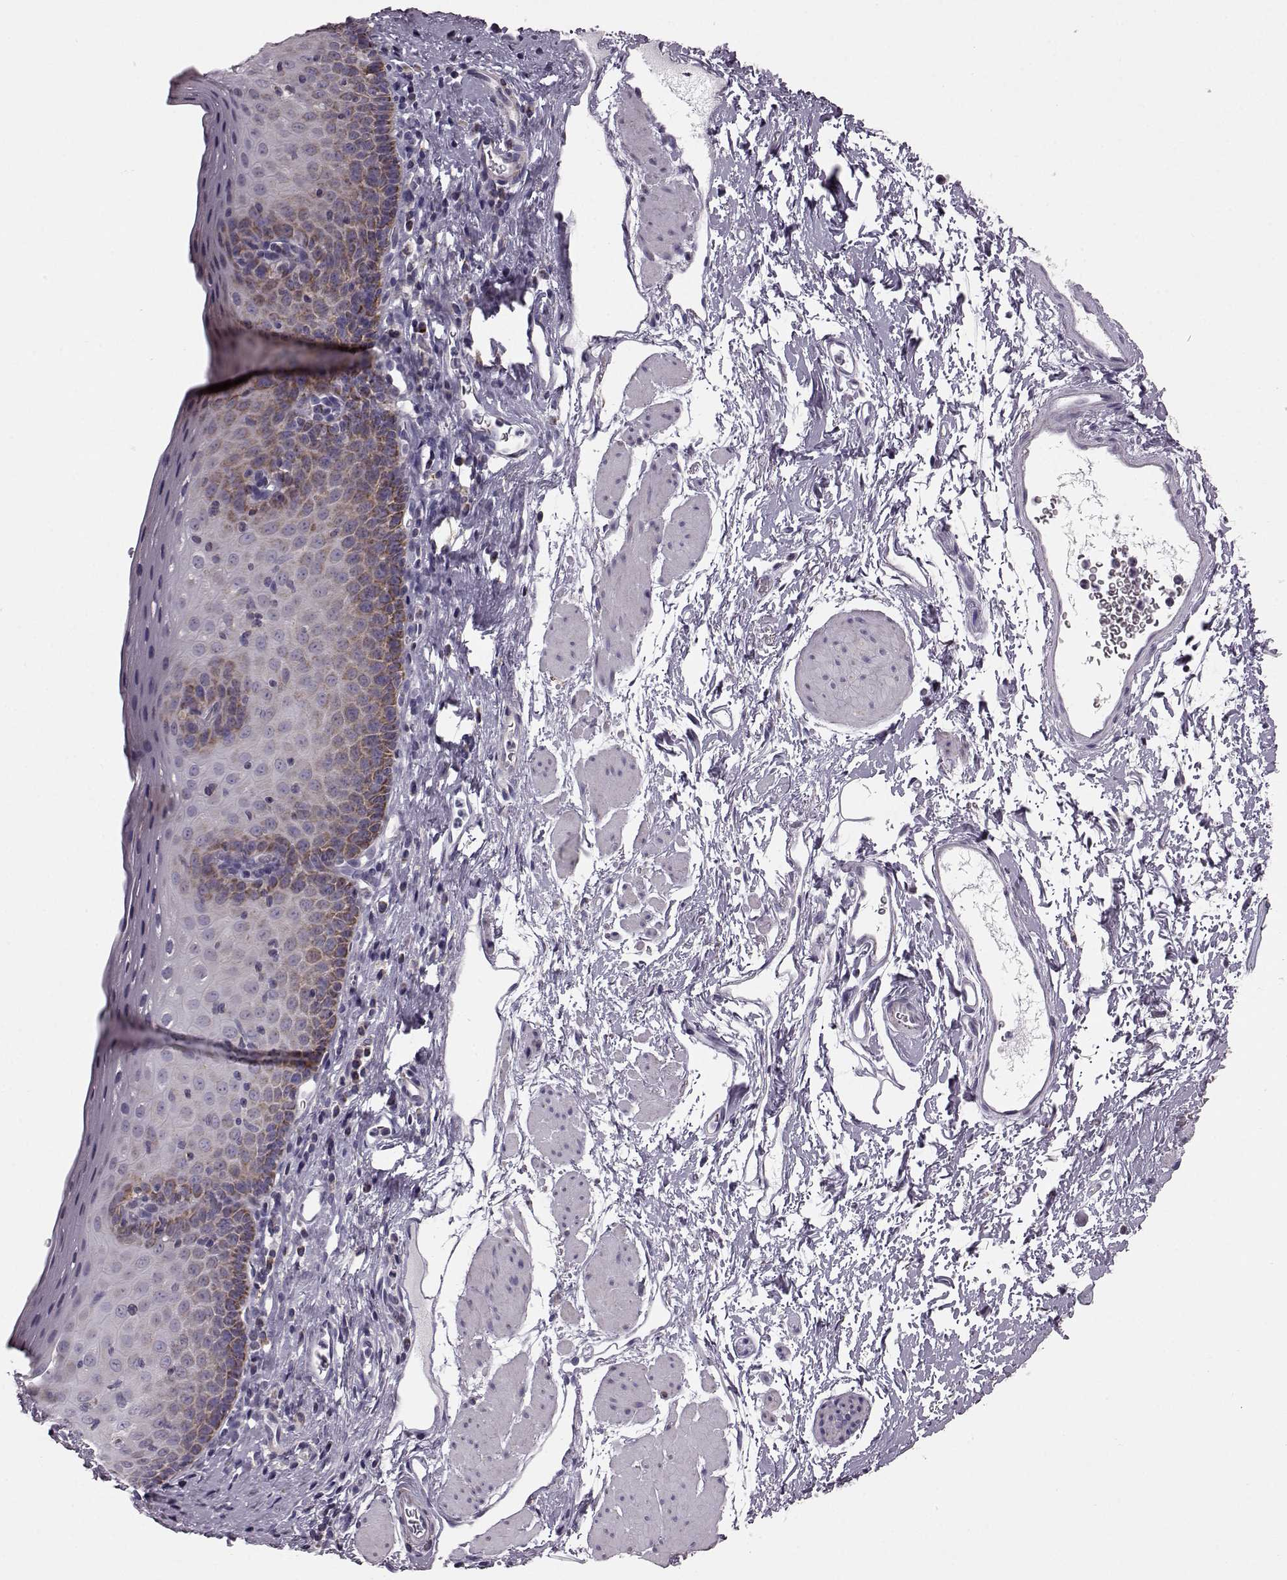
{"staining": {"intensity": "strong", "quantity": "<25%", "location": "cytoplasmic/membranous"}, "tissue": "esophagus", "cell_type": "Squamous epithelial cells", "image_type": "normal", "snomed": [{"axis": "morphology", "description": "Normal tissue, NOS"}, {"axis": "topography", "description": "Esophagus"}], "caption": "Brown immunohistochemical staining in normal esophagus exhibits strong cytoplasmic/membranous staining in about <25% of squamous epithelial cells.", "gene": "ATP5MF", "patient": {"sex": "female", "age": 64}}